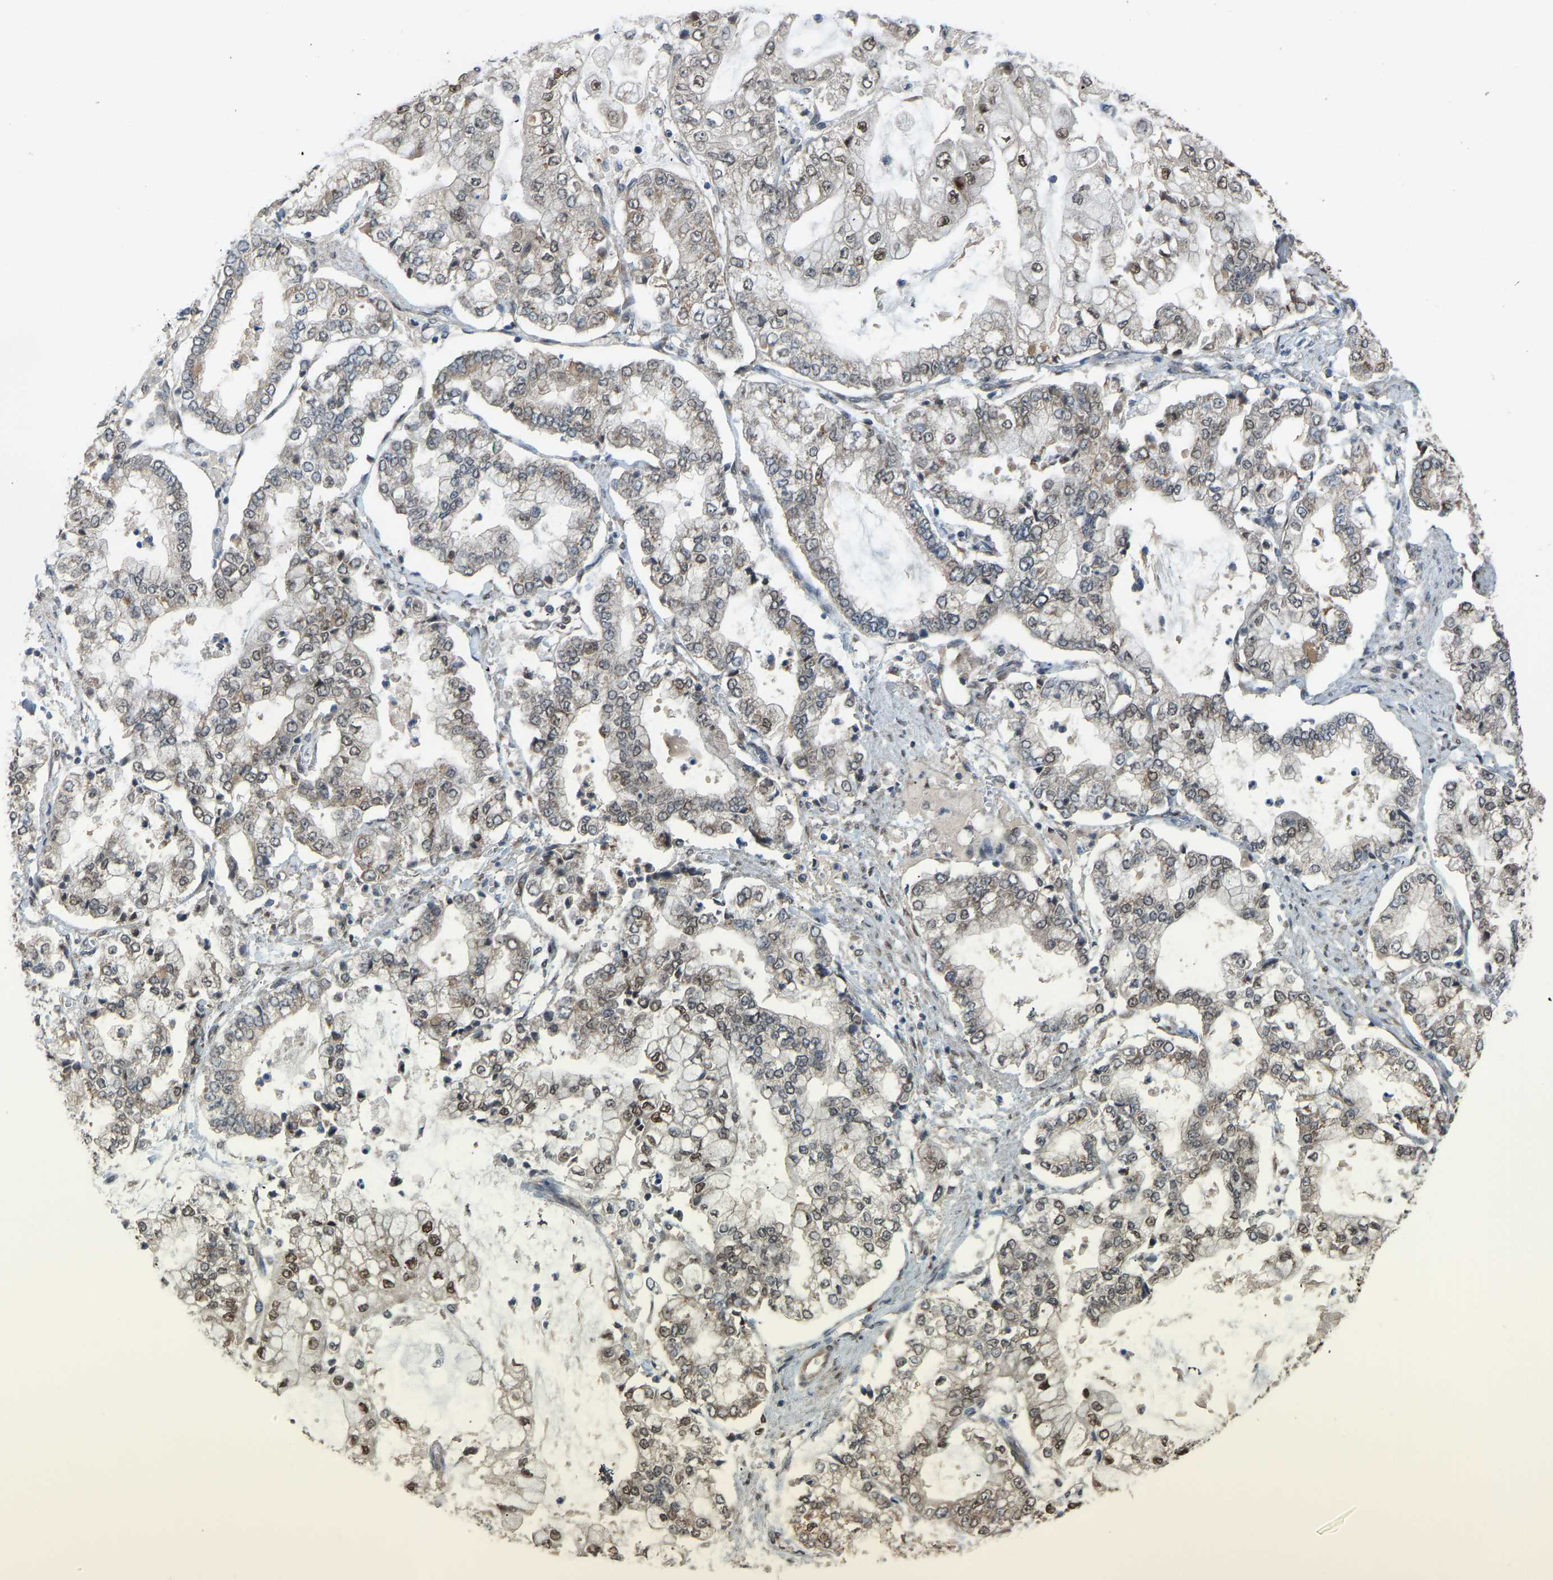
{"staining": {"intensity": "weak", "quantity": "25%-75%", "location": "nuclear"}, "tissue": "stomach cancer", "cell_type": "Tumor cells", "image_type": "cancer", "snomed": [{"axis": "morphology", "description": "Adenocarcinoma, NOS"}, {"axis": "topography", "description": "Stomach"}], "caption": "This micrograph demonstrates stomach adenocarcinoma stained with immunohistochemistry to label a protein in brown. The nuclear of tumor cells show weak positivity for the protein. Nuclei are counter-stained blue.", "gene": "KPNA6", "patient": {"sex": "male", "age": 76}}